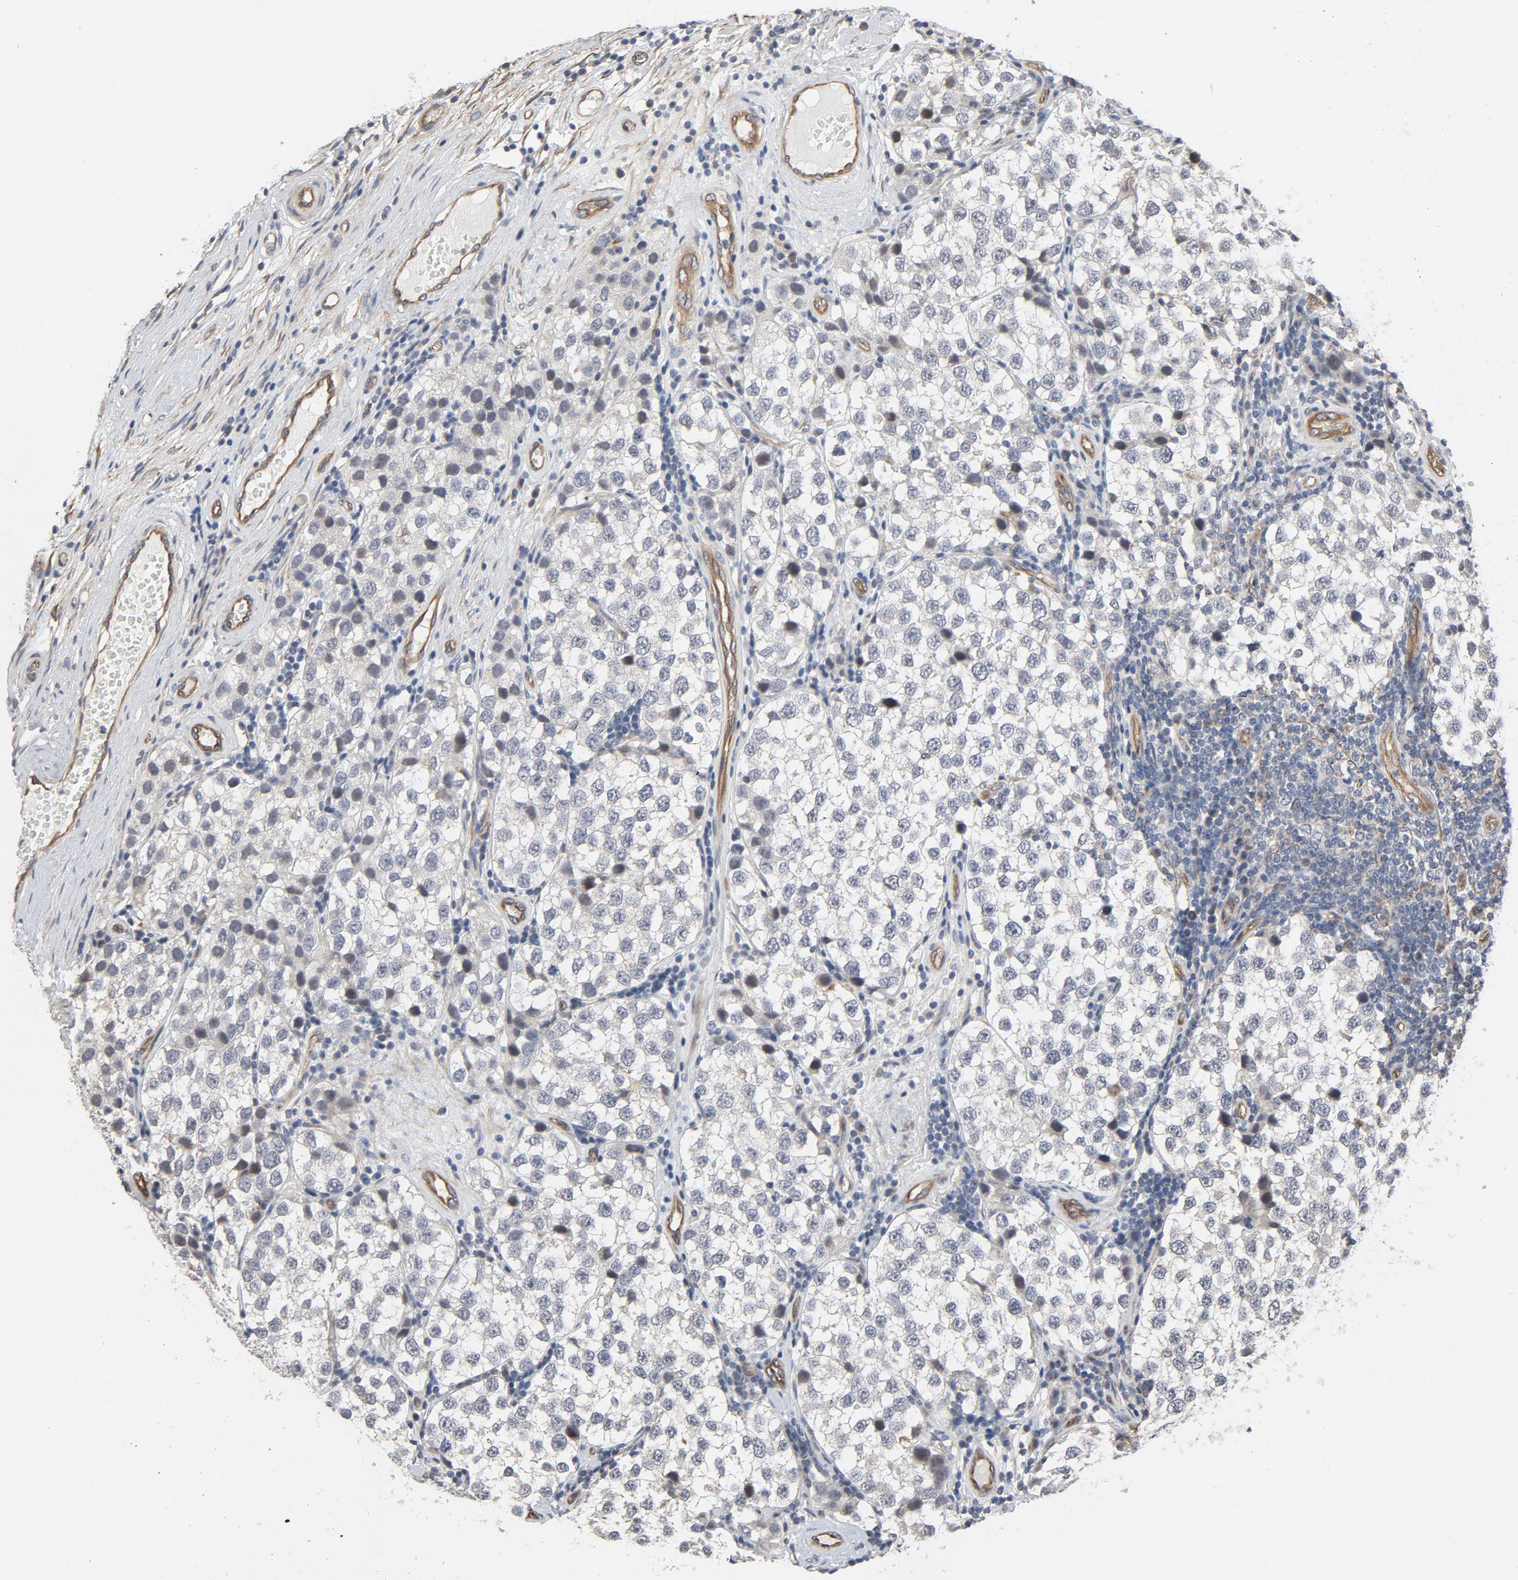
{"staining": {"intensity": "negative", "quantity": "none", "location": "none"}, "tissue": "testis cancer", "cell_type": "Tumor cells", "image_type": "cancer", "snomed": [{"axis": "morphology", "description": "Seminoma, NOS"}, {"axis": "topography", "description": "Testis"}], "caption": "IHC of human seminoma (testis) shows no positivity in tumor cells. (Stains: DAB (3,3'-diaminobenzidine) IHC with hematoxylin counter stain, Microscopy: brightfield microscopy at high magnification).", "gene": "TRIOBP", "patient": {"sex": "male", "age": 39}}